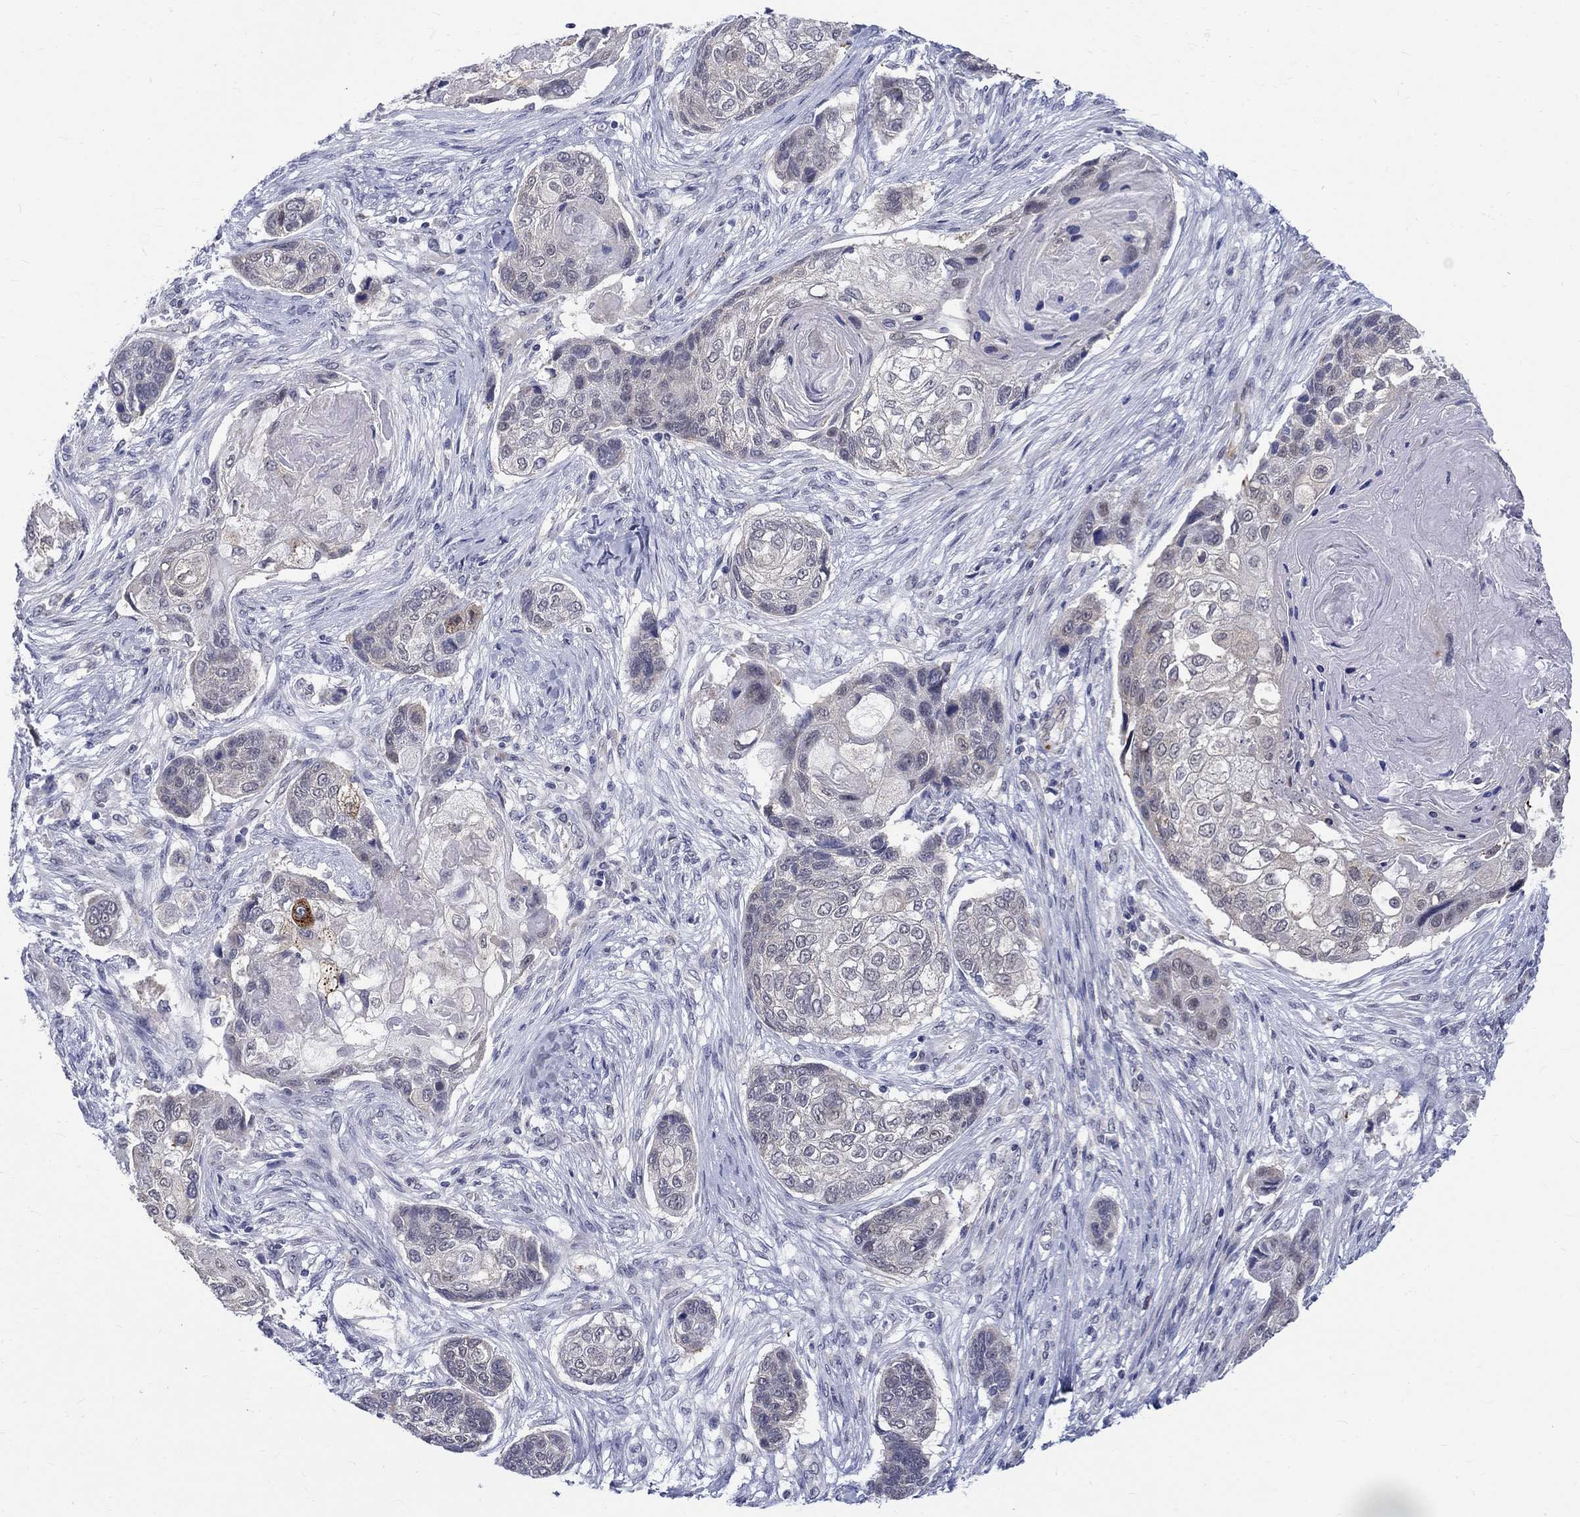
{"staining": {"intensity": "negative", "quantity": "none", "location": "none"}, "tissue": "lung cancer", "cell_type": "Tumor cells", "image_type": "cancer", "snomed": [{"axis": "morphology", "description": "Normal tissue, NOS"}, {"axis": "morphology", "description": "Squamous cell carcinoma, NOS"}, {"axis": "topography", "description": "Bronchus"}, {"axis": "topography", "description": "Lung"}], "caption": "Human lung squamous cell carcinoma stained for a protein using immunohistochemistry (IHC) shows no staining in tumor cells.", "gene": "ST6GALNAC1", "patient": {"sex": "male", "age": 69}}